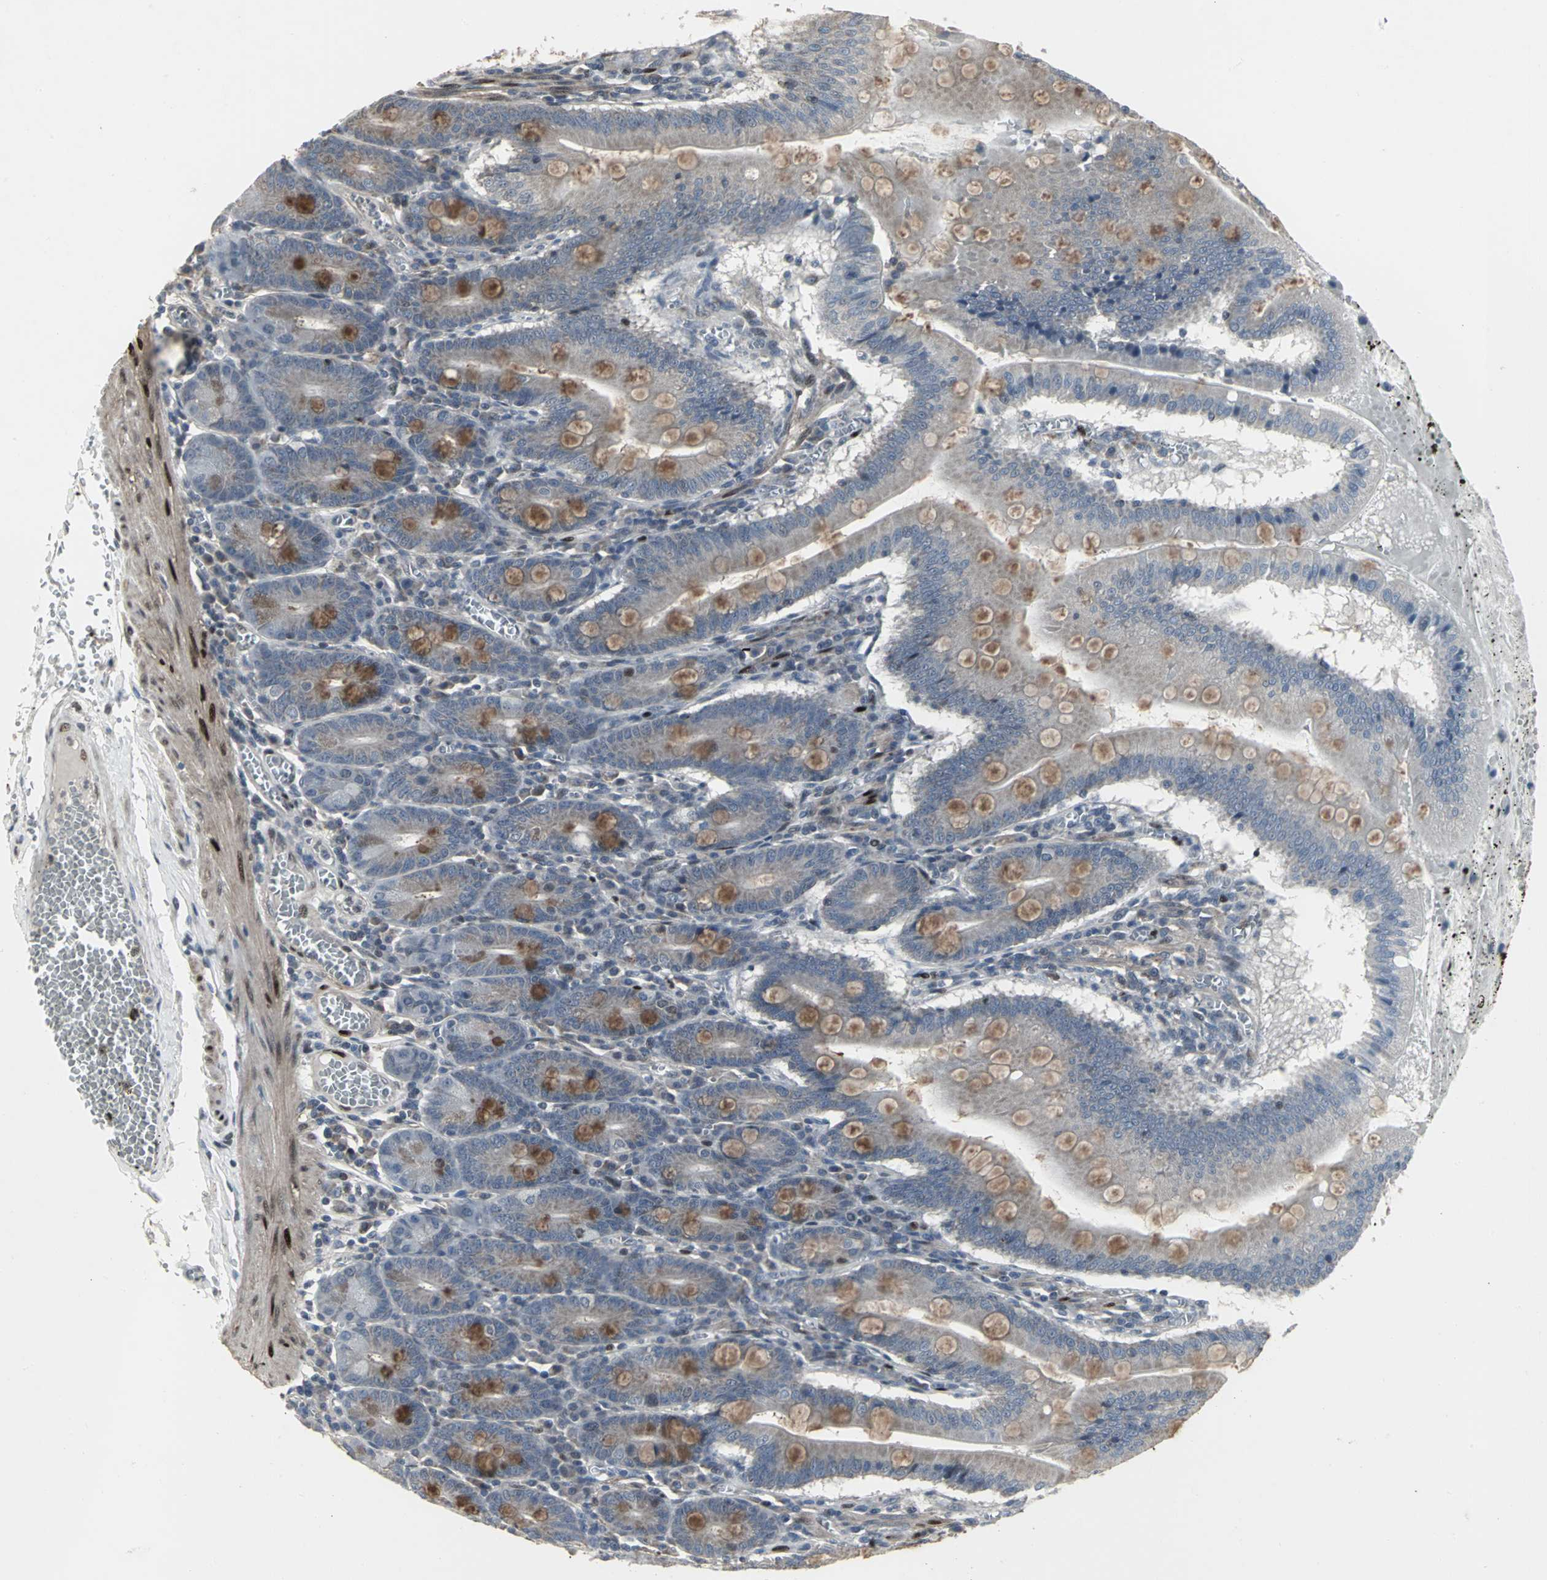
{"staining": {"intensity": "weak", "quantity": "25%-75%", "location": "cytoplasmic/membranous"}, "tissue": "small intestine", "cell_type": "Glandular cells", "image_type": "normal", "snomed": [{"axis": "morphology", "description": "Normal tissue, NOS"}, {"axis": "topography", "description": "Small intestine"}], "caption": "Protein staining of normal small intestine demonstrates weak cytoplasmic/membranous expression in about 25%-75% of glandular cells. Nuclei are stained in blue.", "gene": "SRF", "patient": {"sex": "male", "age": 71}}